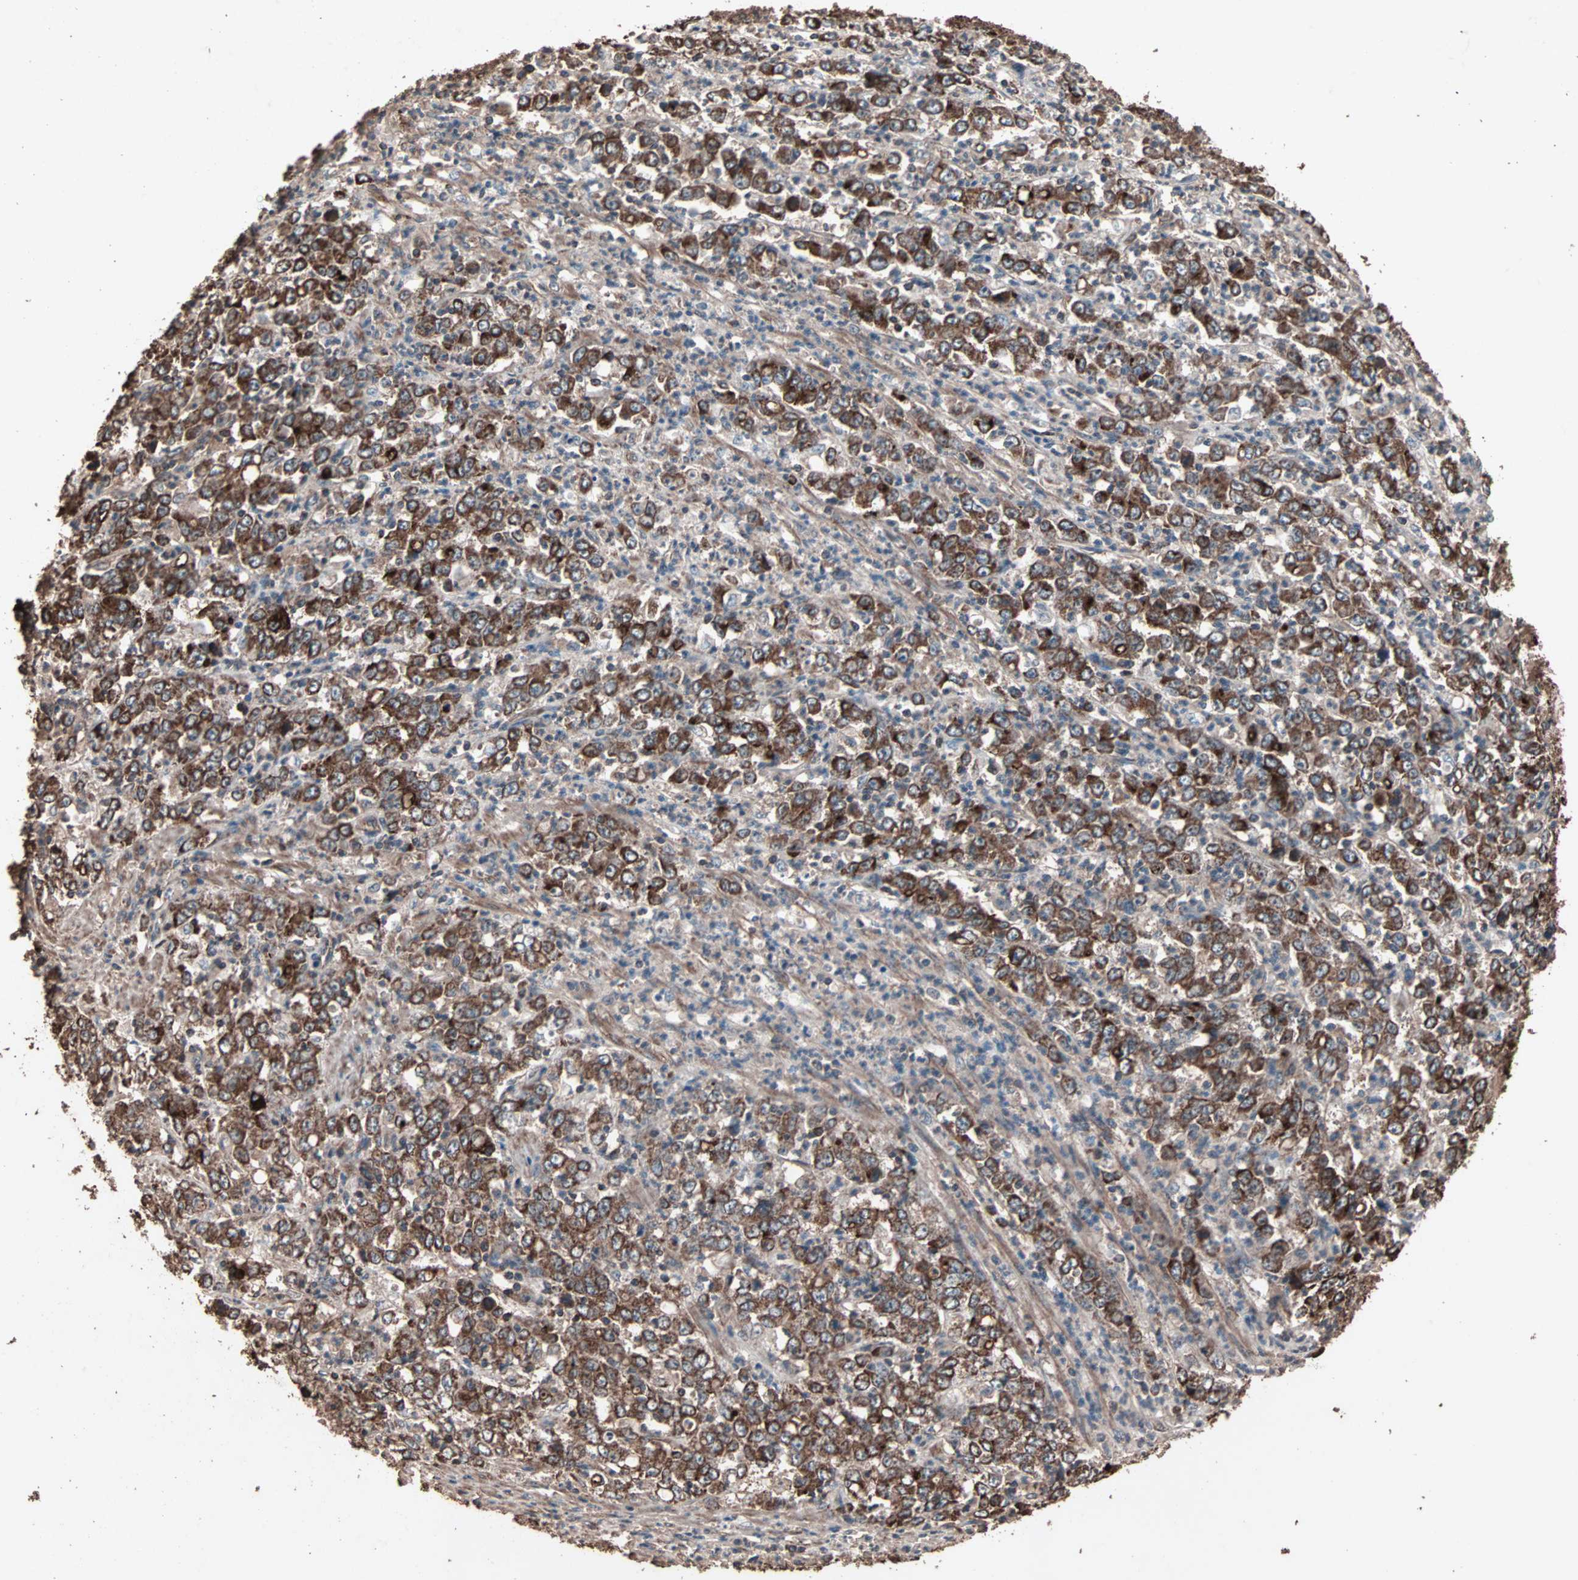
{"staining": {"intensity": "strong", "quantity": ">75%", "location": "cytoplasmic/membranous"}, "tissue": "stomach cancer", "cell_type": "Tumor cells", "image_type": "cancer", "snomed": [{"axis": "morphology", "description": "Adenocarcinoma, NOS"}, {"axis": "topography", "description": "Stomach, lower"}], "caption": "A high-resolution photomicrograph shows immunohistochemistry staining of stomach adenocarcinoma, which reveals strong cytoplasmic/membranous staining in about >75% of tumor cells. Nuclei are stained in blue.", "gene": "MRPL2", "patient": {"sex": "female", "age": 71}}